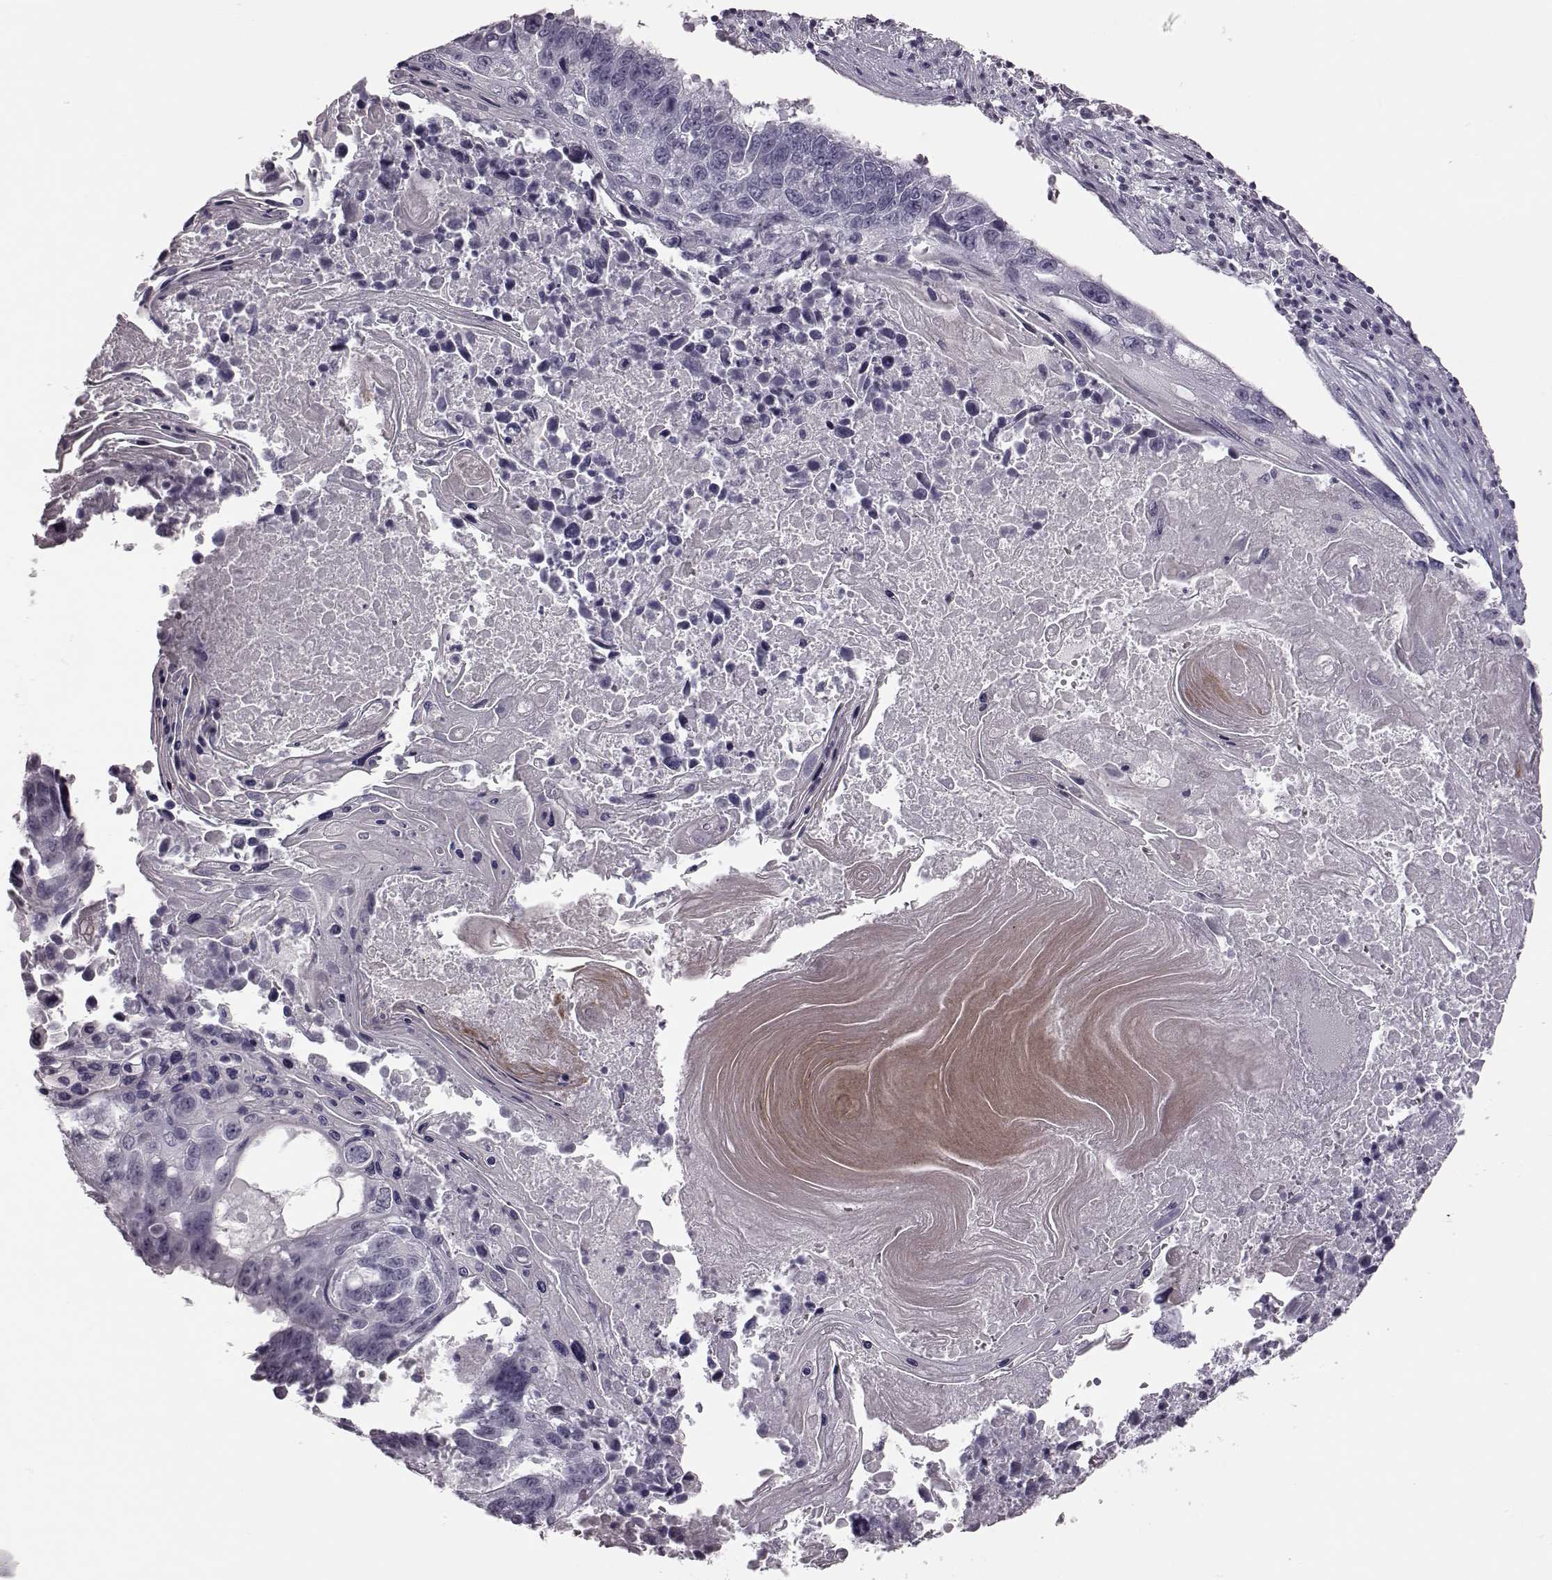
{"staining": {"intensity": "negative", "quantity": "none", "location": "none"}, "tissue": "lung cancer", "cell_type": "Tumor cells", "image_type": "cancer", "snomed": [{"axis": "morphology", "description": "Squamous cell carcinoma, NOS"}, {"axis": "topography", "description": "Lung"}], "caption": "The photomicrograph reveals no significant expression in tumor cells of lung squamous cell carcinoma. The staining is performed using DAB (3,3'-diaminobenzidine) brown chromogen with nuclei counter-stained in using hematoxylin.", "gene": "ZNF433", "patient": {"sex": "male", "age": 73}}